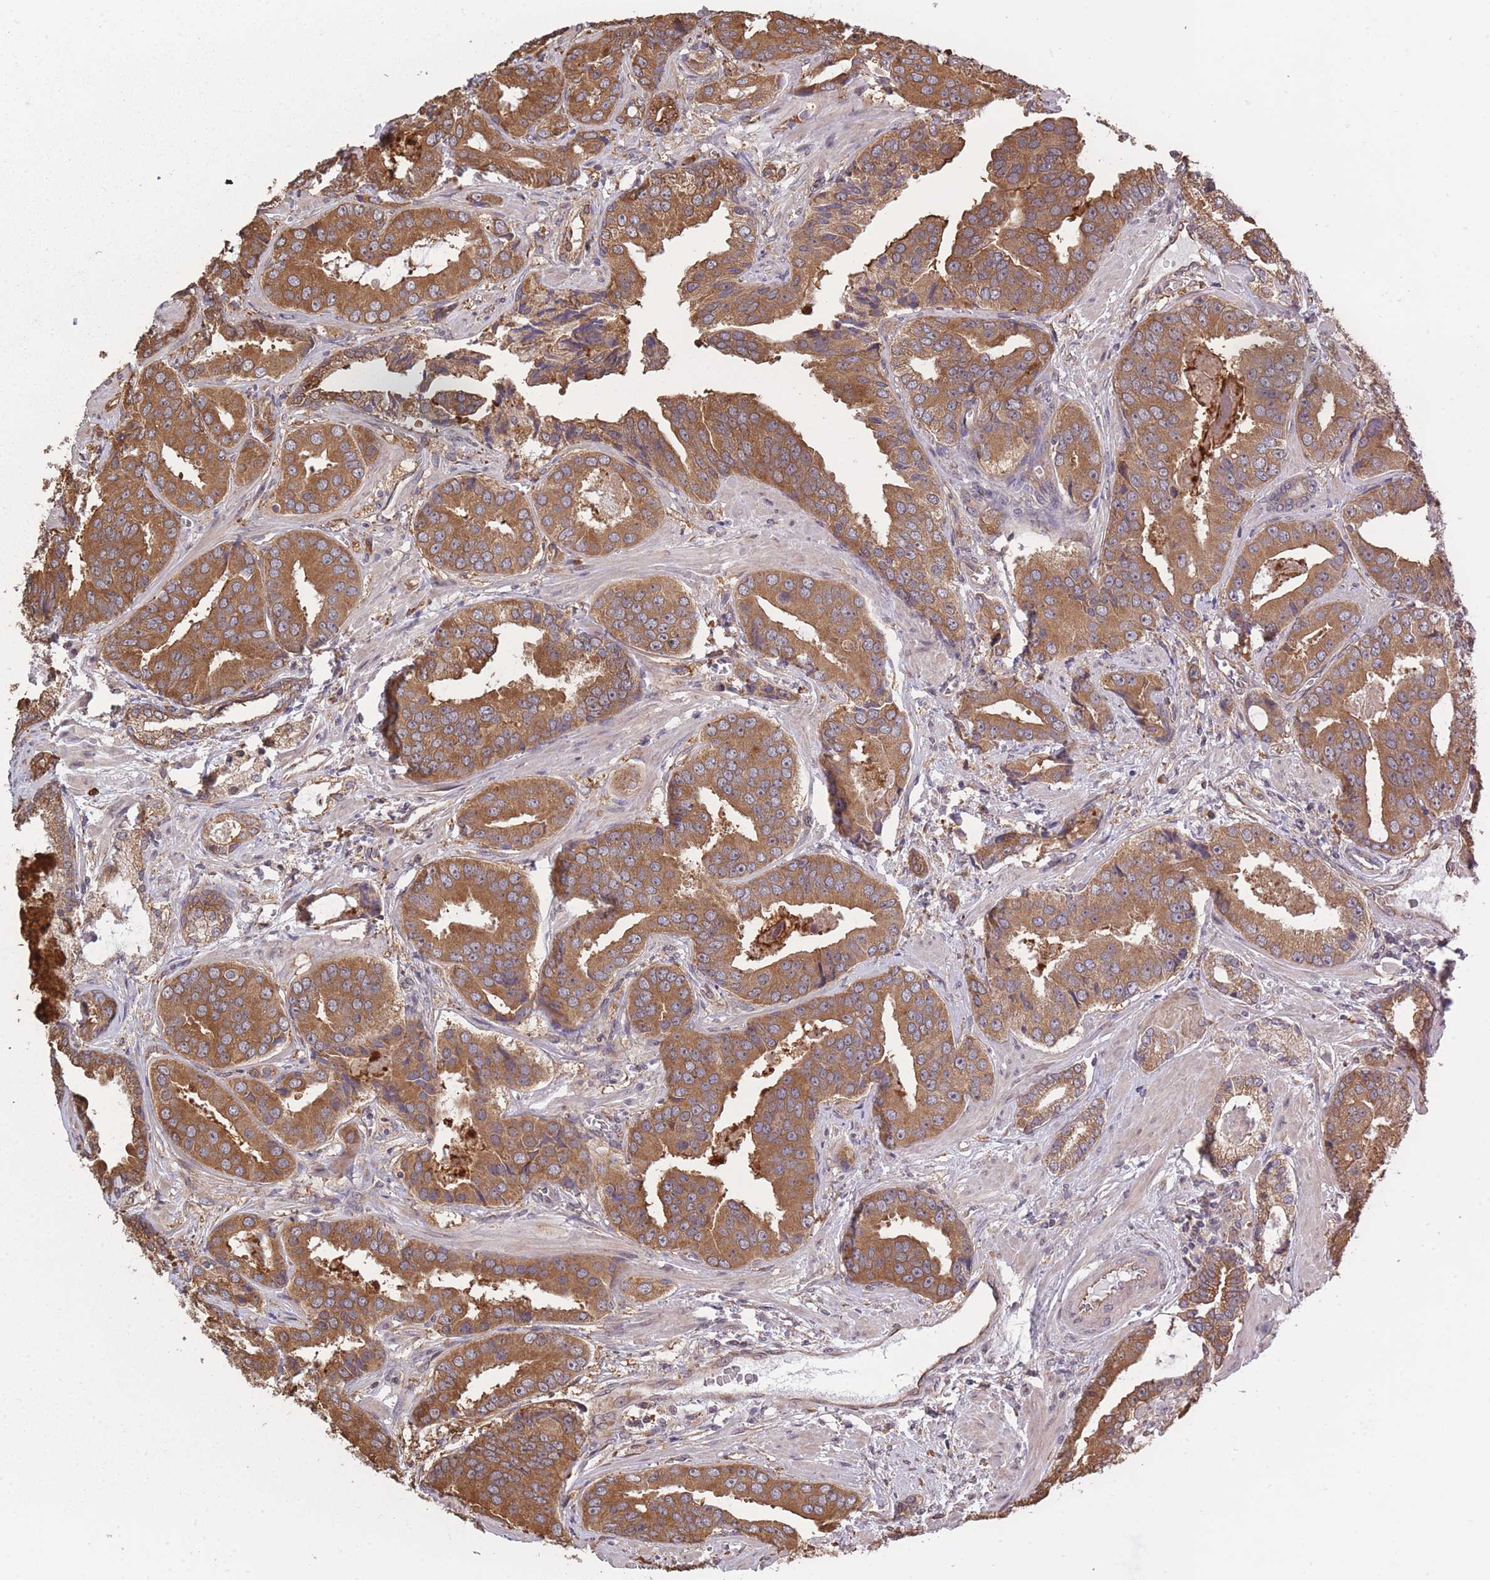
{"staining": {"intensity": "moderate", "quantity": ">75%", "location": "cytoplasmic/membranous"}, "tissue": "prostate cancer", "cell_type": "Tumor cells", "image_type": "cancer", "snomed": [{"axis": "morphology", "description": "Adenocarcinoma, High grade"}, {"axis": "topography", "description": "Prostate"}], "caption": "This histopathology image exhibits immunohistochemistry staining of prostate adenocarcinoma (high-grade), with medium moderate cytoplasmic/membranous staining in about >75% of tumor cells.", "gene": "ARL13B", "patient": {"sex": "male", "age": 71}}